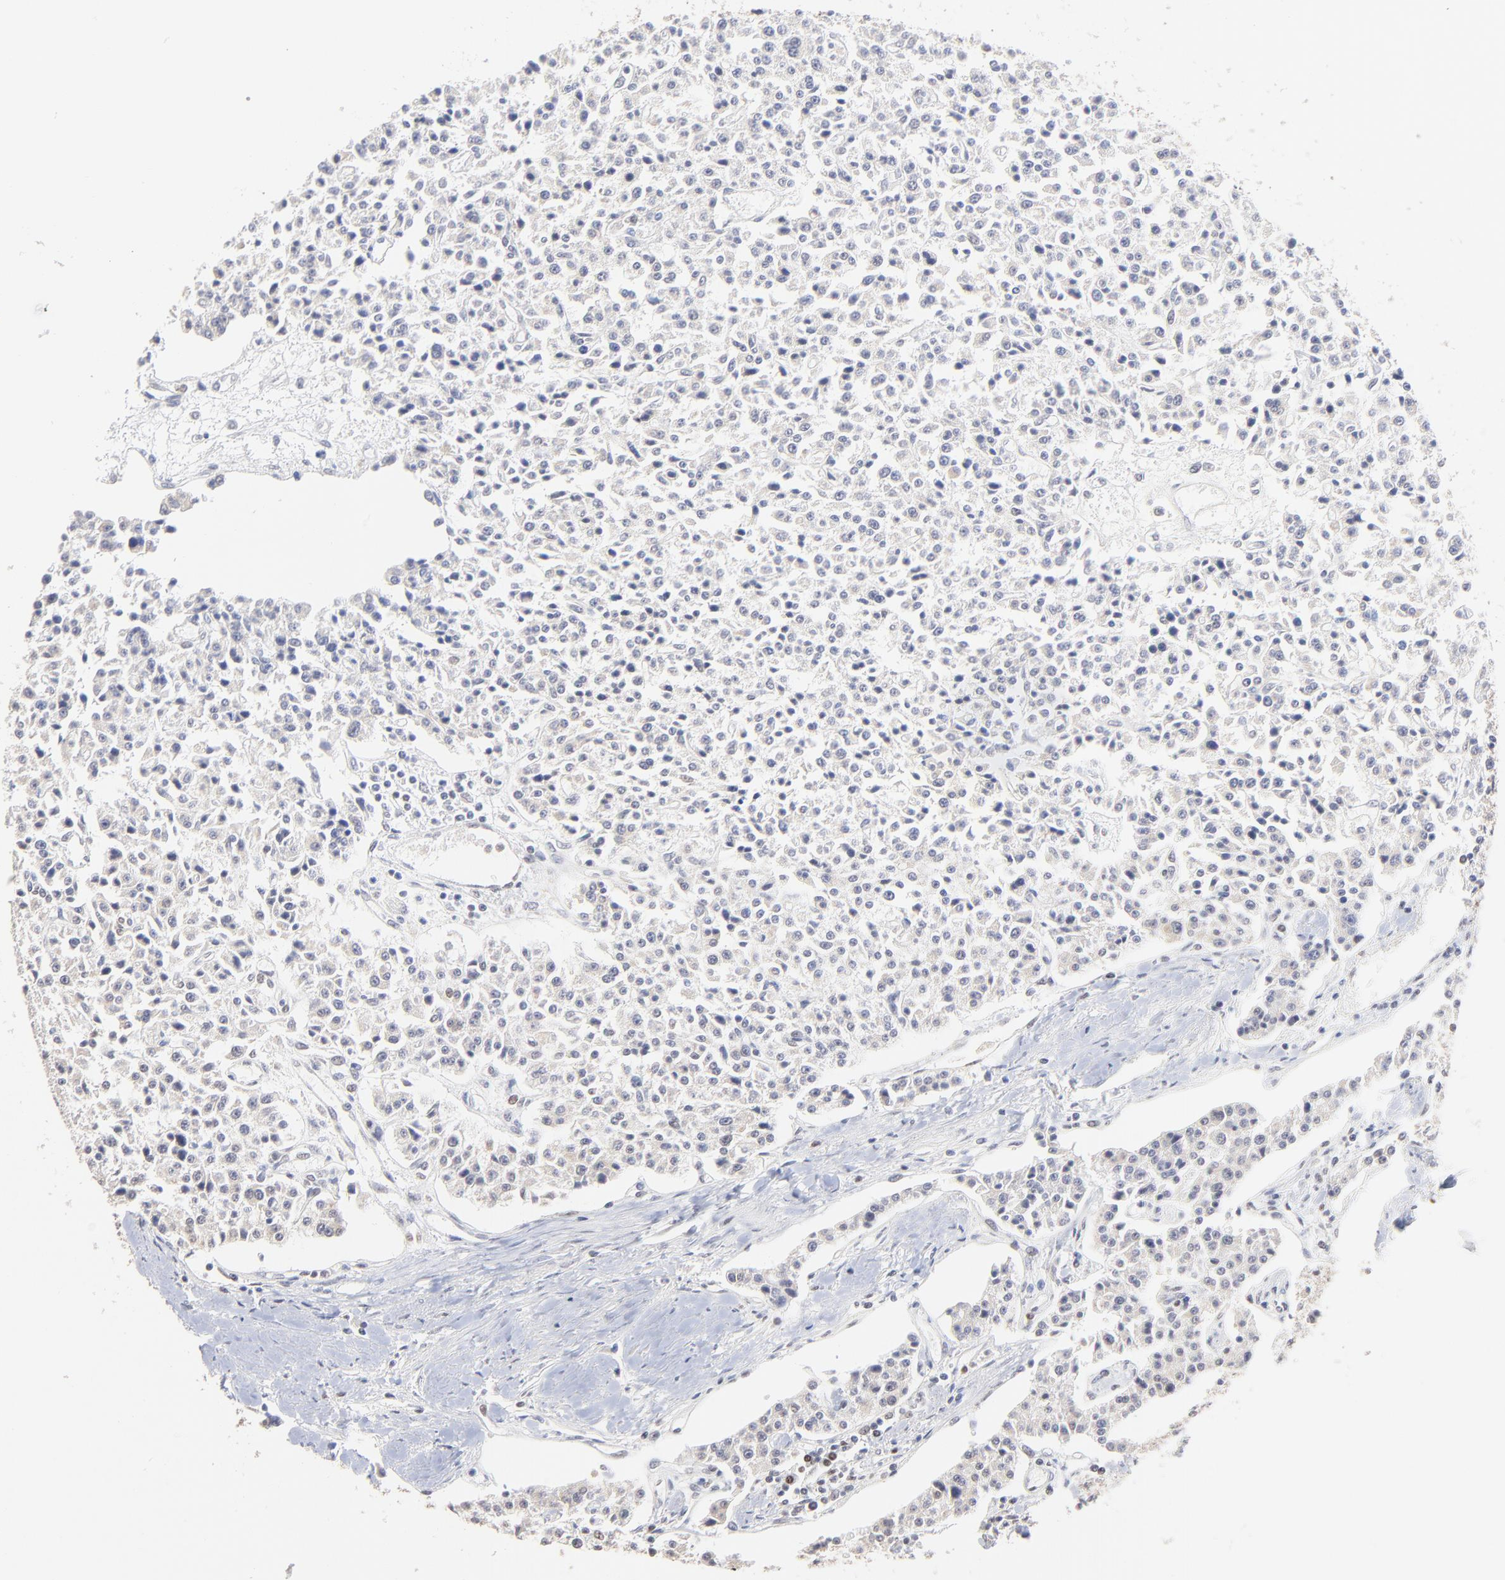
{"staining": {"intensity": "weak", "quantity": "<25%", "location": "nuclear"}, "tissue": "carcinoid", "cell_type": "Tumor cells", "image_type": "cancer", "snomed": [{"axis": "morphology", "description": "Carcinoid, malignant, NOS"}, {"axis": "topography", "description": "Stomach"}], "caption": "Immunohistochemistry photomicrograph of neoplastic tissue: carcinoid (malignant) stained with DAB shows no significant protein staining in tumor cells.", "gene": "DSN1", "patient": {"sex": "female", "age": 76}}